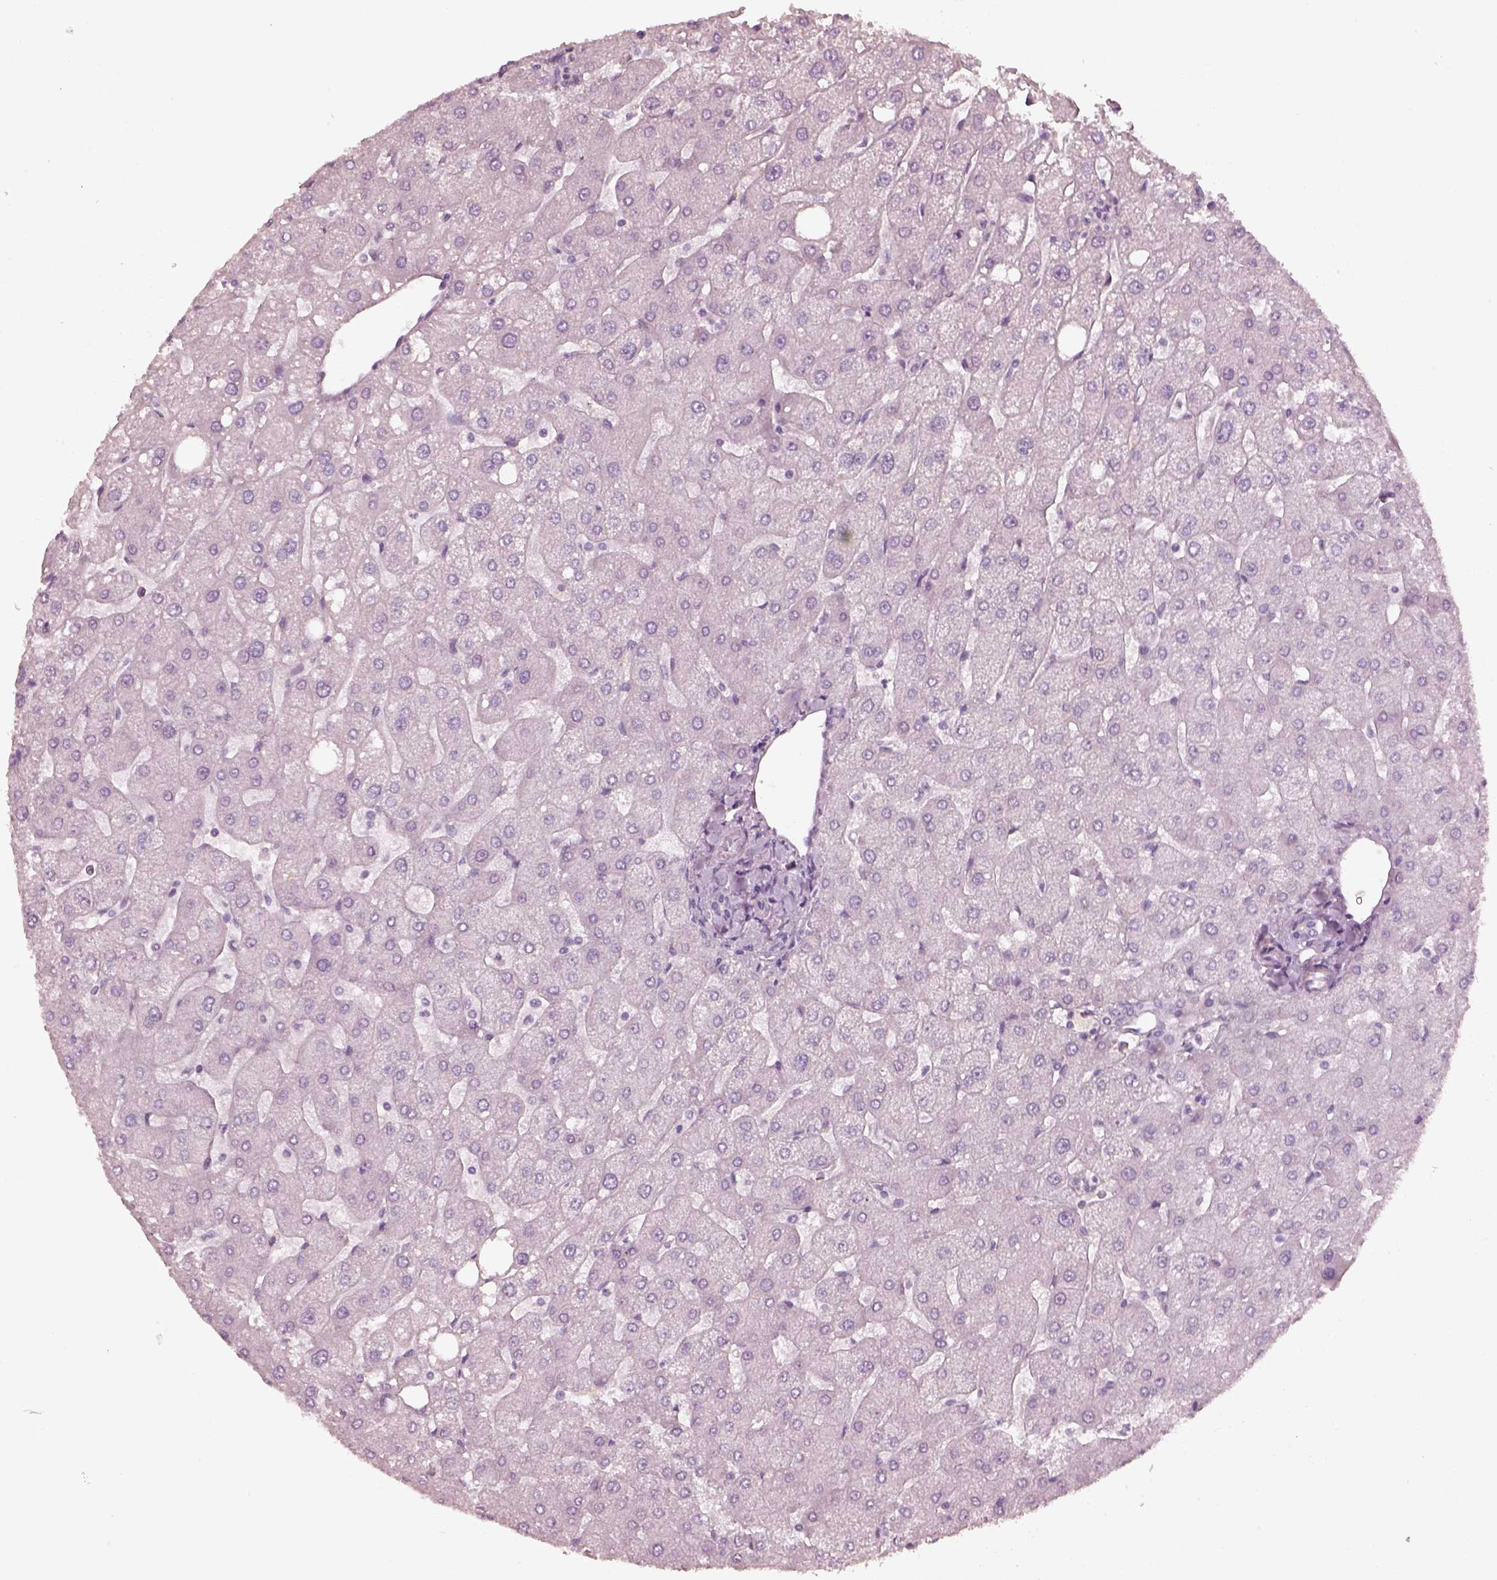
{"staining": {"intensity": "negative", "quantity": "none", "location": "none"}, "tissue": "liver", "cell_type": "Cholangiocytes", "image_type": "normal", "snomed": [{"axis": "morphology", "description": "Normal tissue, NOS"}, {"axis": "topography", "description": "Liver"}], "caption": "High power microscopy photomicrograph of an immunohistochemistry (IHC) histopathology image of normal liver, revealing no significant staining in cholangiocytes.", "gene": "ZP4", "patient": {"sex": "male", "age": 67}}